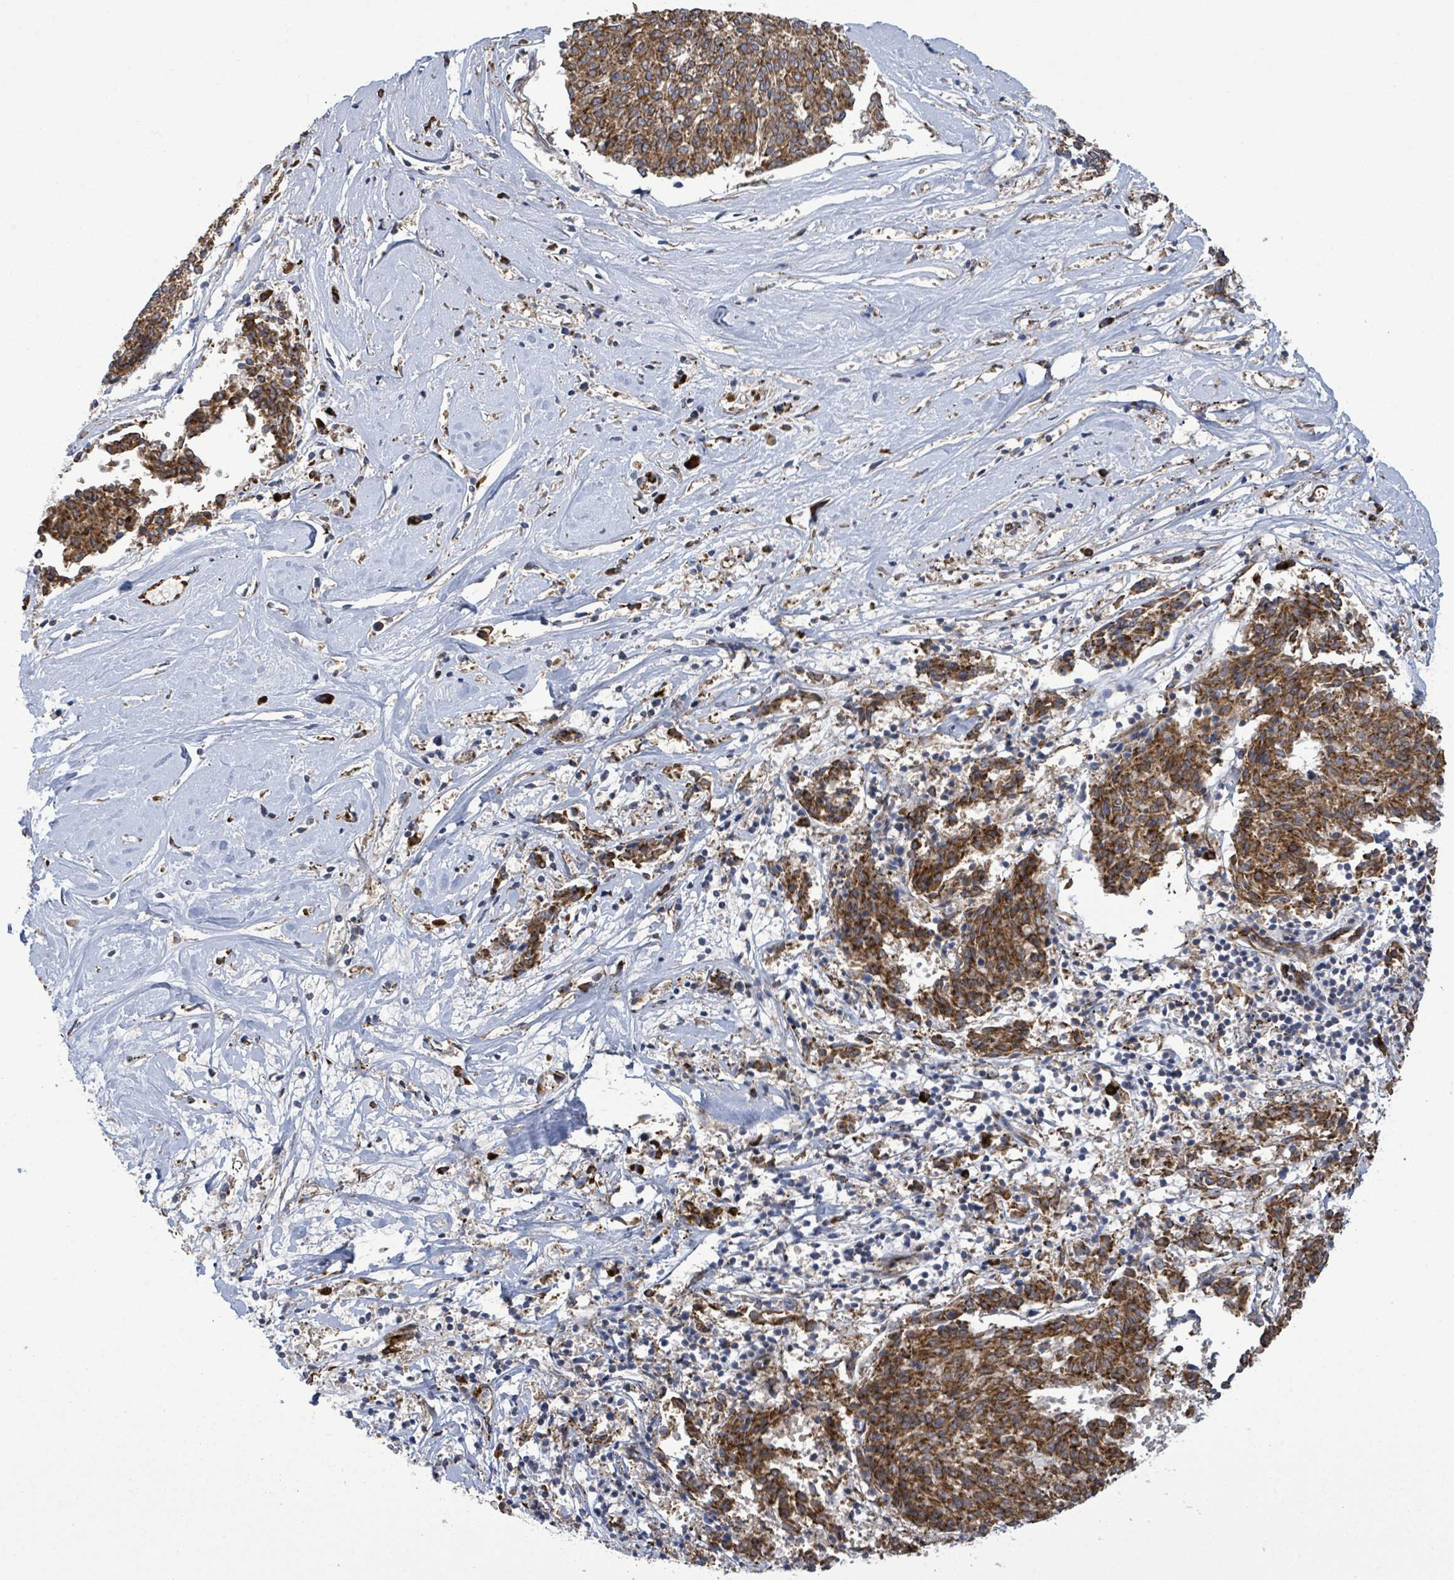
{"staining": {"intensity": "moderate", "quantity": ">75%", "location": "cytoplasmic/membranous"}, "tissue": "melanoma", "cell_type": "Tumor cells", "image_type": "cancer", "snomed": [{"axis": "morphology", "description": "Malignant melanoma, NOS"}, {"axis": "topography", "description": "Skin"}], "caption": "Melanoma stained for a protein (brown) shows moderate cytoplasmic/membranous positive expression in about >75% of tumor cells.", "gene": "NOMO1", "patient": {"sex": "female", "age": 72}}